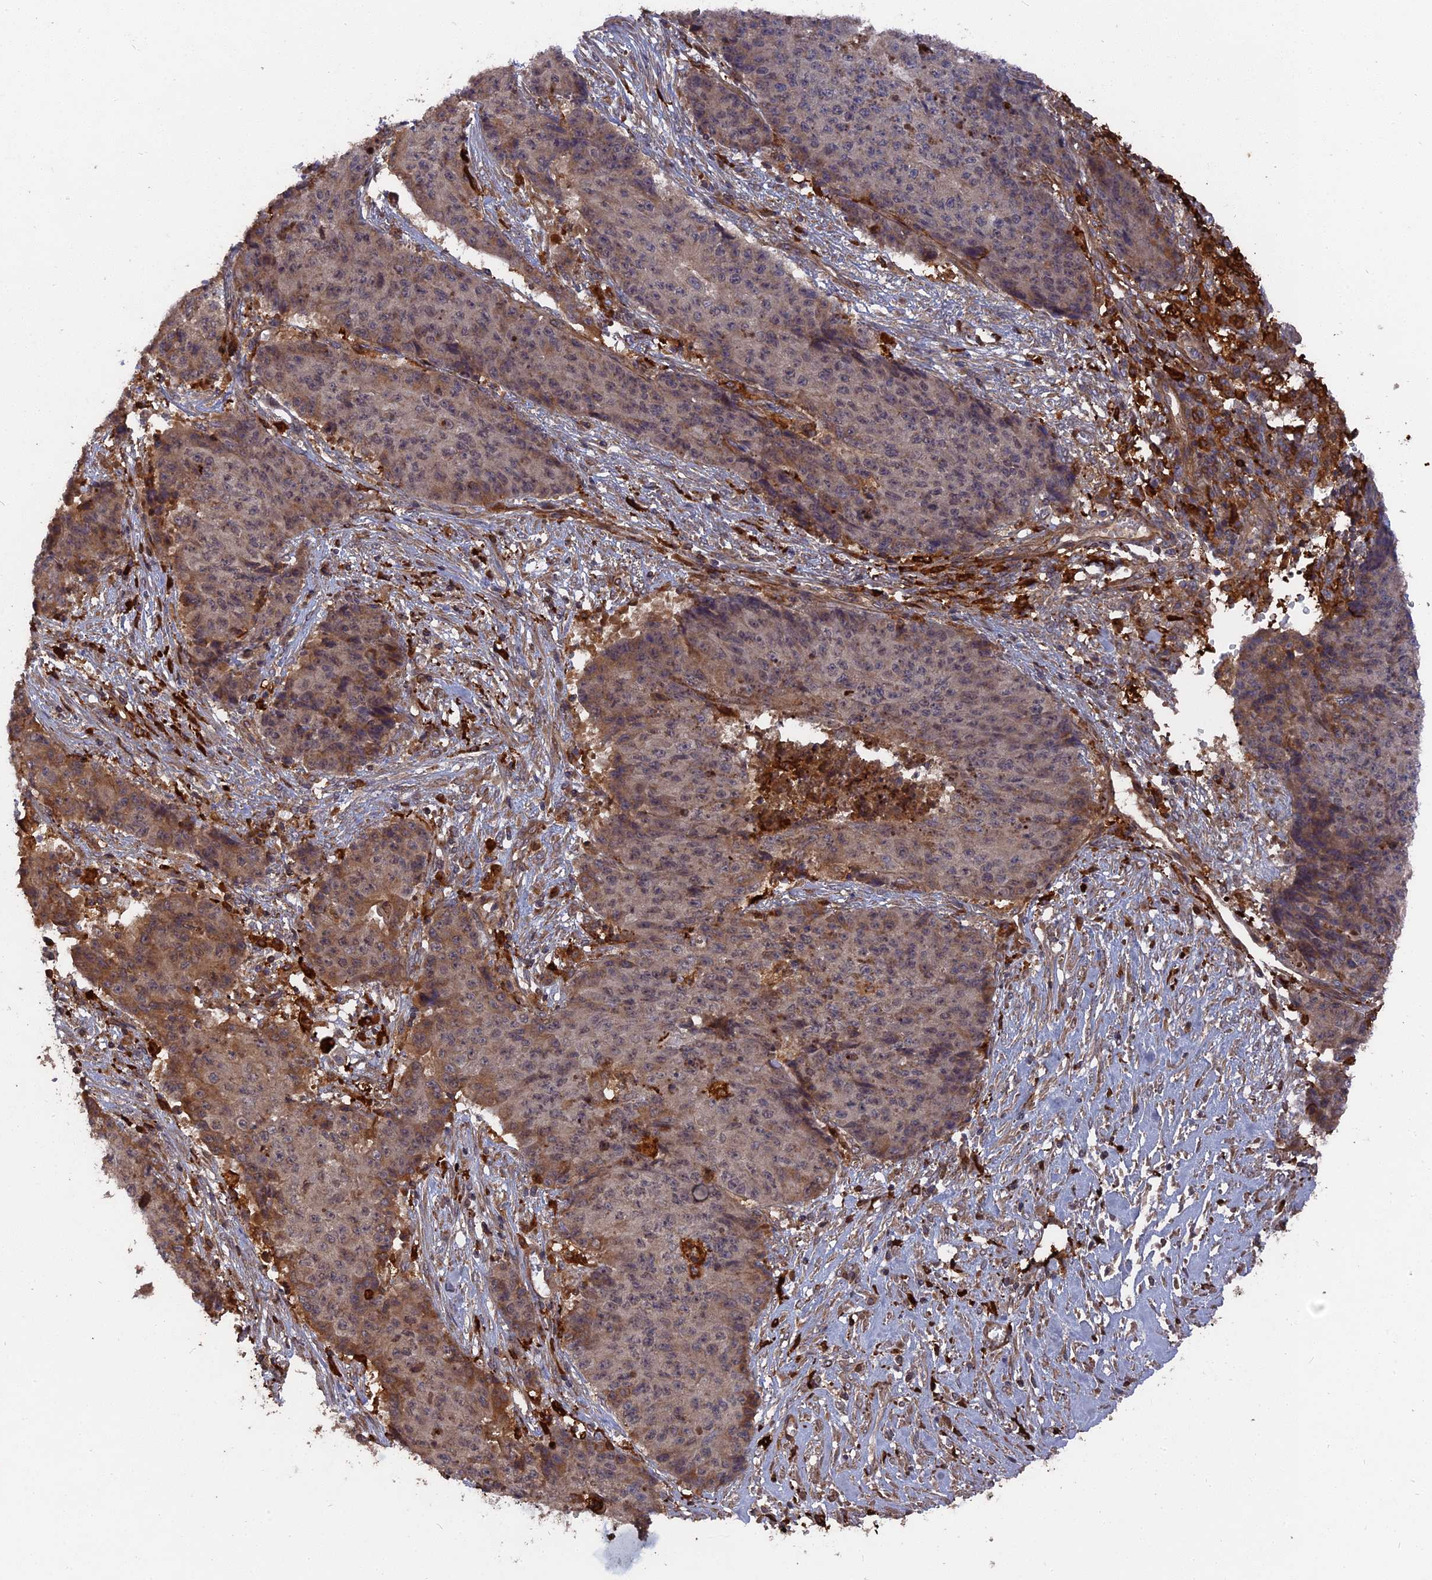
{"staining": {"intensity": "moderate", "quantity": "25%-75%", "location": "cytoplasmic/membranous"}, "tissue": "ovarian cancer", "cell_type": "Tumor cells", "image_type": "cancer", "snomed": [{"axis": "morphology", "description": "Carcinoma, endometroid"}, {"axis": "topography", "description": "Ovary"}], "caption": "Ovarian cancer stained with DAB (3,3'-diaminobenzidine) immunohistochemistry (IHC) exhibits medium levels of moderate cytoplasmic/membranous staining in approximately 25%-75% of tumor cells.", "gene": "DEF8", "patient": {"sex": "female", "age": 42}}